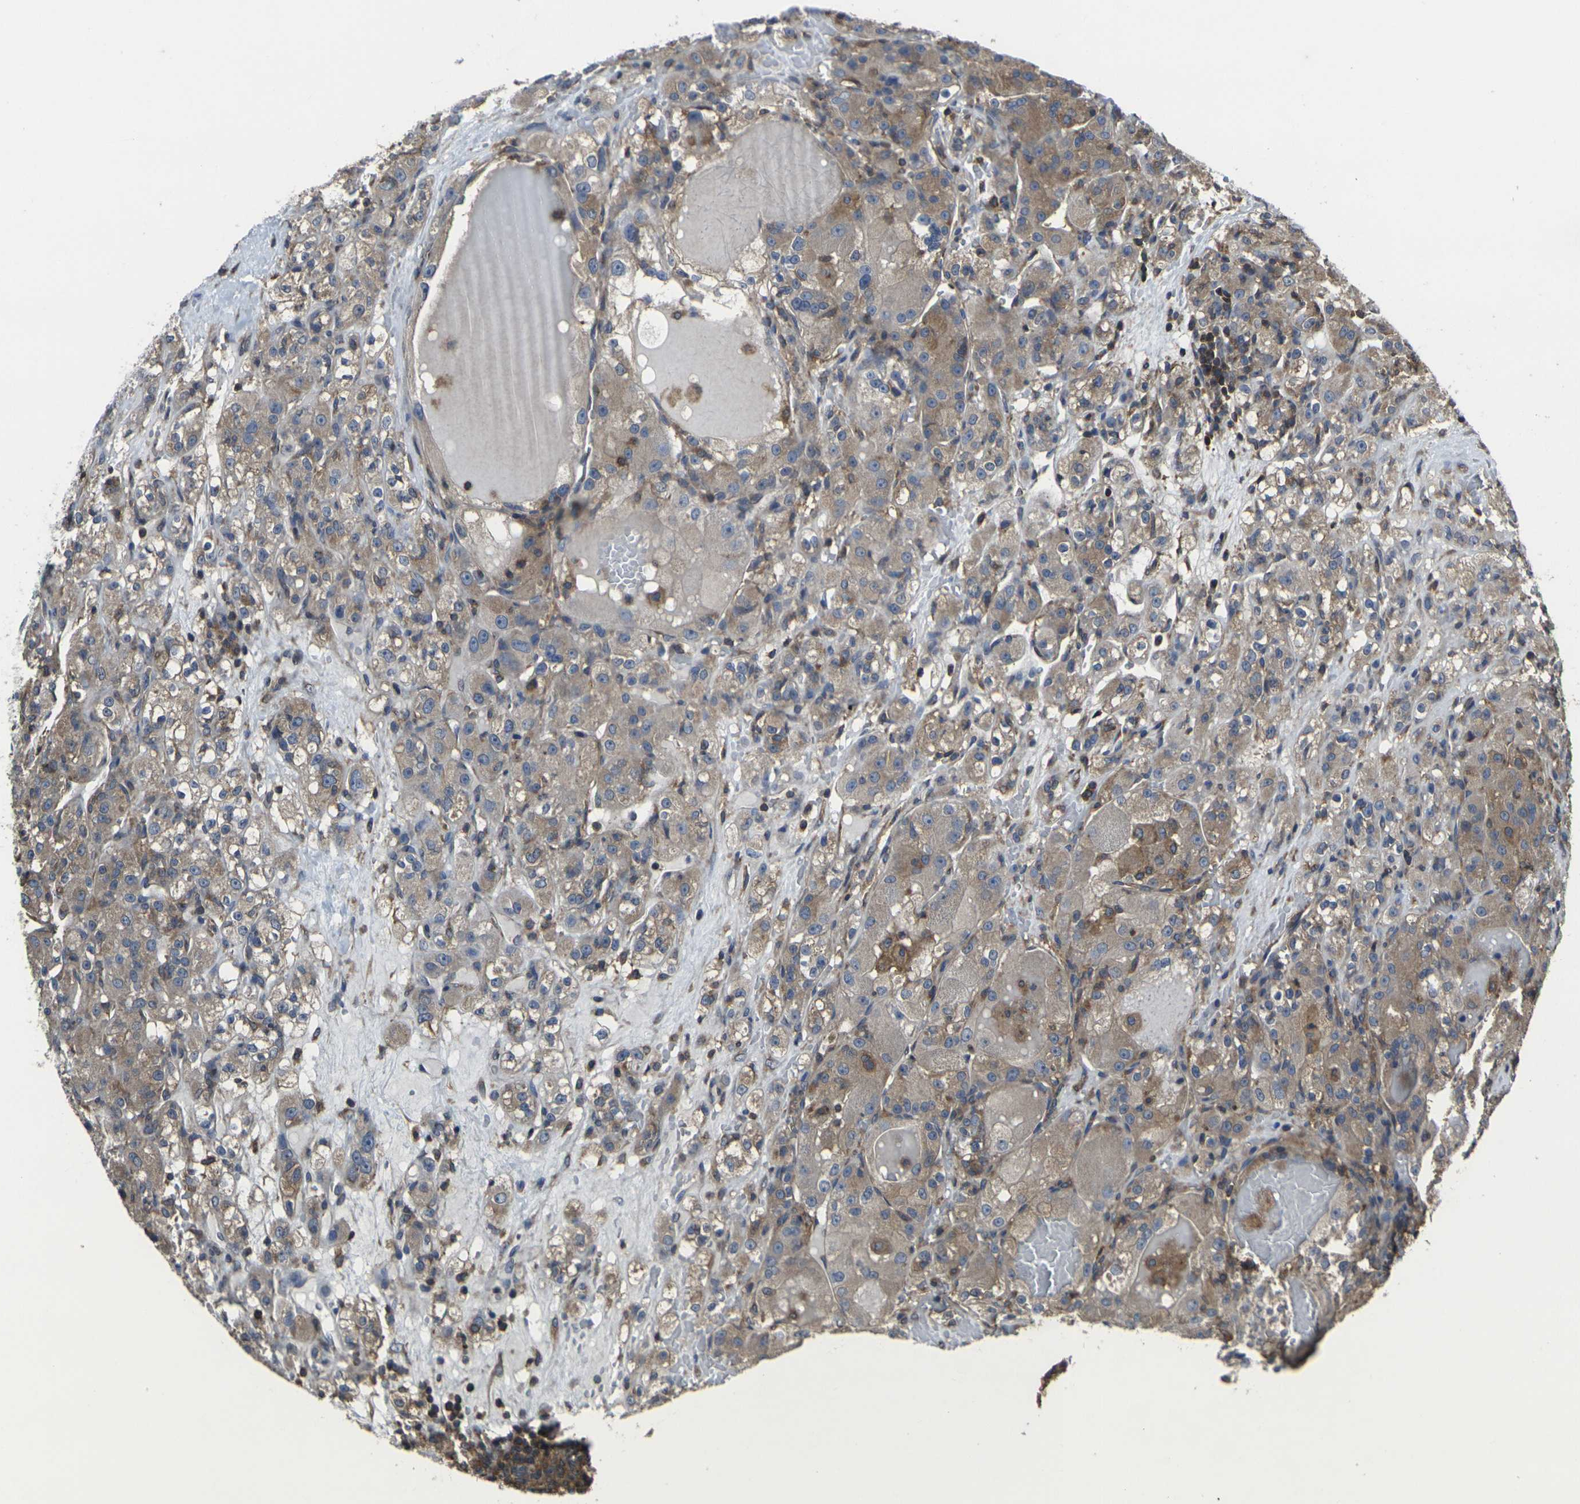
{"staining": {"intensity": "moderate", "quantity": ">75%", "location": "cytoplasmic/membranous"}, "tissue": "renal cancer", "cell_type": "Tumor cells", "image_type": "cancer", "snomed": [{"axis": "morphology", "description": "Normal tissue, NOS"}, {"axis": "morphology", "description": "Adenocarcinoma, NOS"}, {"axis": "topography", "description": "Kidney"}], "caption": "This histopathology image displays IHC staining of renal cancer (adenocarcinoma), with medium moderate cytoplasmic/membranous positivity in about >75% of tumor cells.", "gene": "PRKACB", "patient": {"sex": "male", "age": 61}}